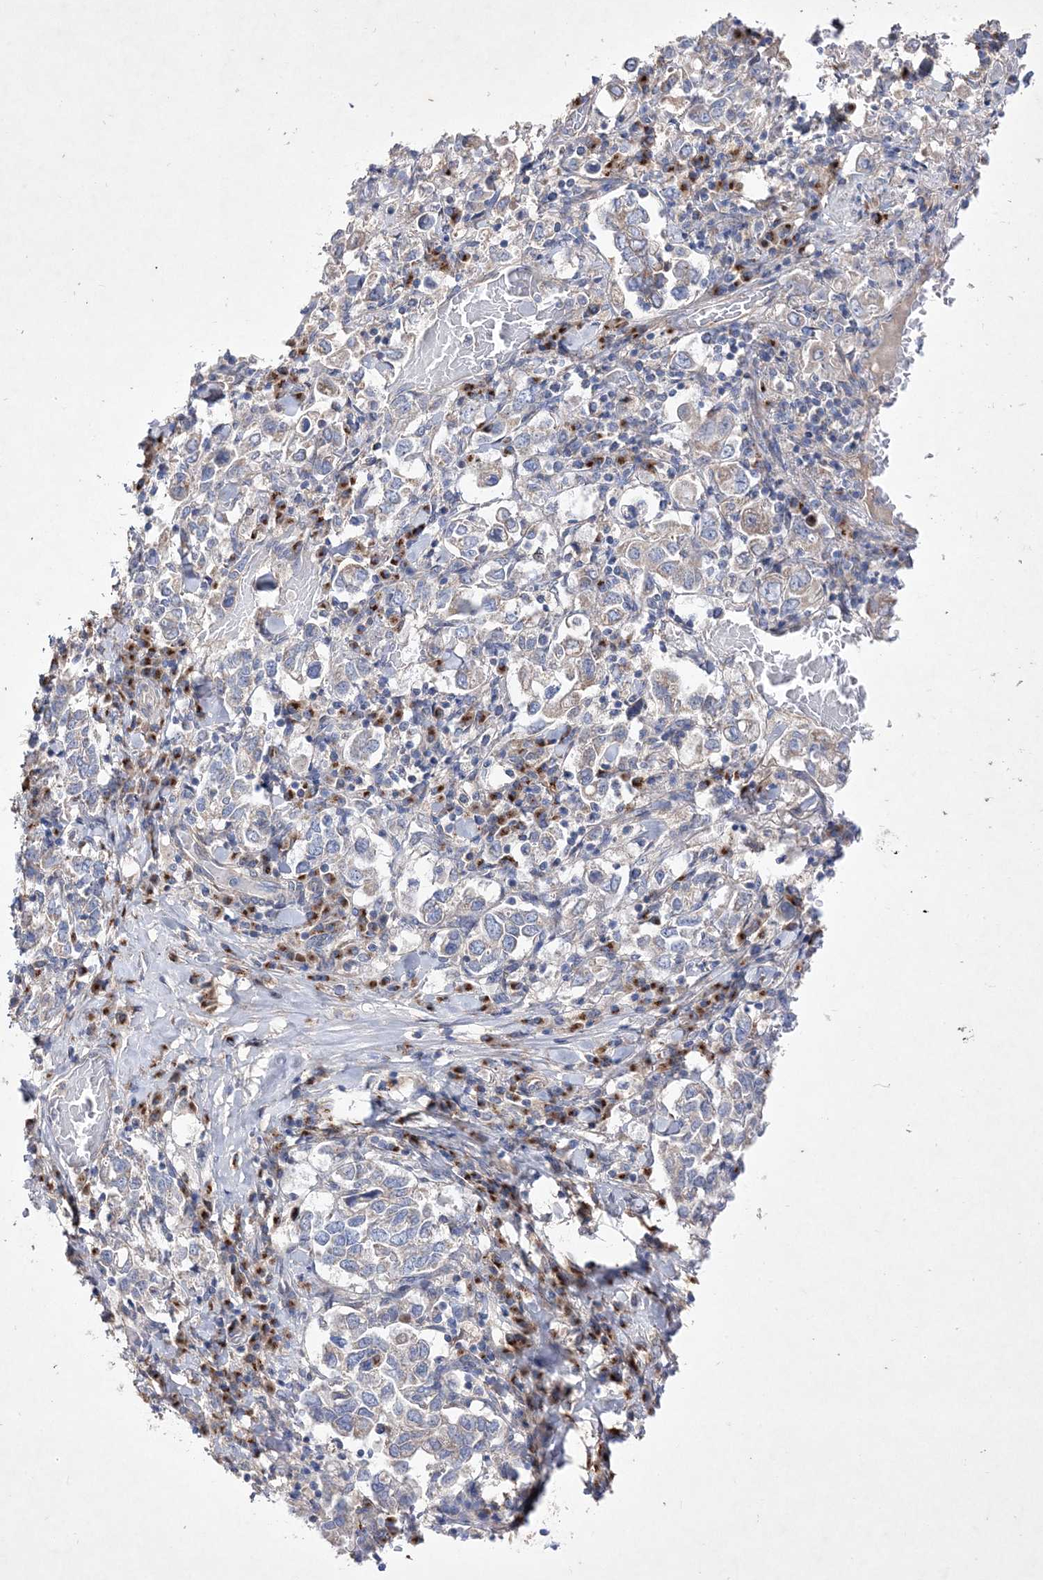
{"staining": {"intensity": "negative", "quantity": "none", "location": "none"}, "tissue": "stomach cancer", "cell_type": "Tumor cells", "image_type": "cancer", "snomed": [{"axis": "morphology", "description": "Adenocarcinoma, NOS"}, {"axis": "topography", "description": "Stomach, upper"}], "caption": "Stomach cancer (adenocarcinoma) was stained to show a protein in brown. There is no significant positivity in tumor cells. (DAB immunohistochemistry, high magnification).", "gene": "METTL8", "patient": {"sex": "male", "age": 62}}